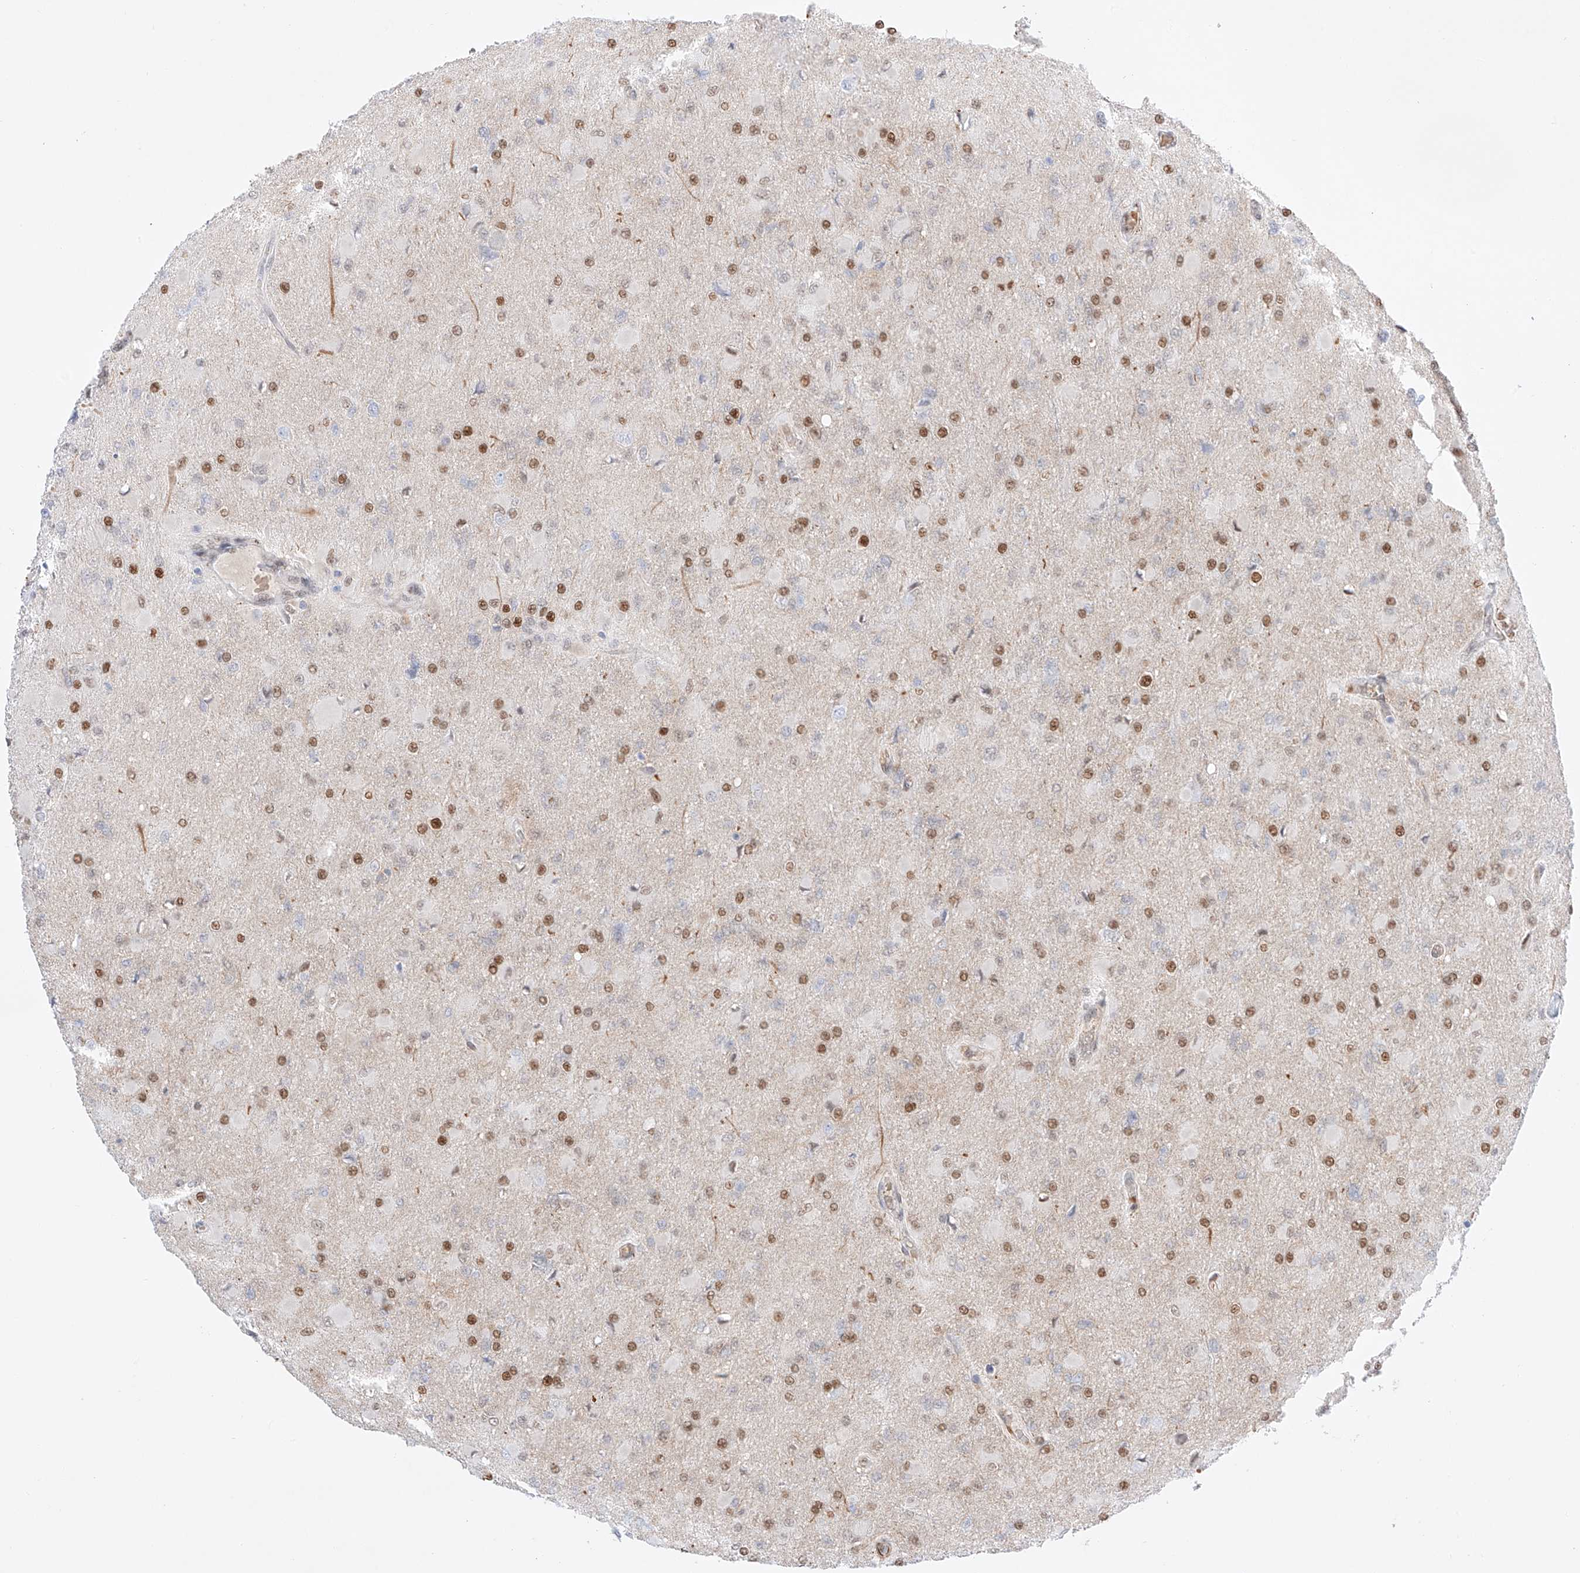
{"staining": {"intensity": "moderate", "quantity": ">75%", "location": "nuclear"}, "tissue": "glioma", "cell_type": "Tumor cells", "image_type": "cancer", "snomed": [{"axis": "morphology", "description": "Glioma, malignant, High grade"}, {"axis": "topography", "description": "Cerebral cortex"}], "caption": "The immunohistochemical stain labels moderate nuclear expression in tumor cells of glioma tissue.", "gene": "APIP", "patient": {"sex": "female", "age": 36}}